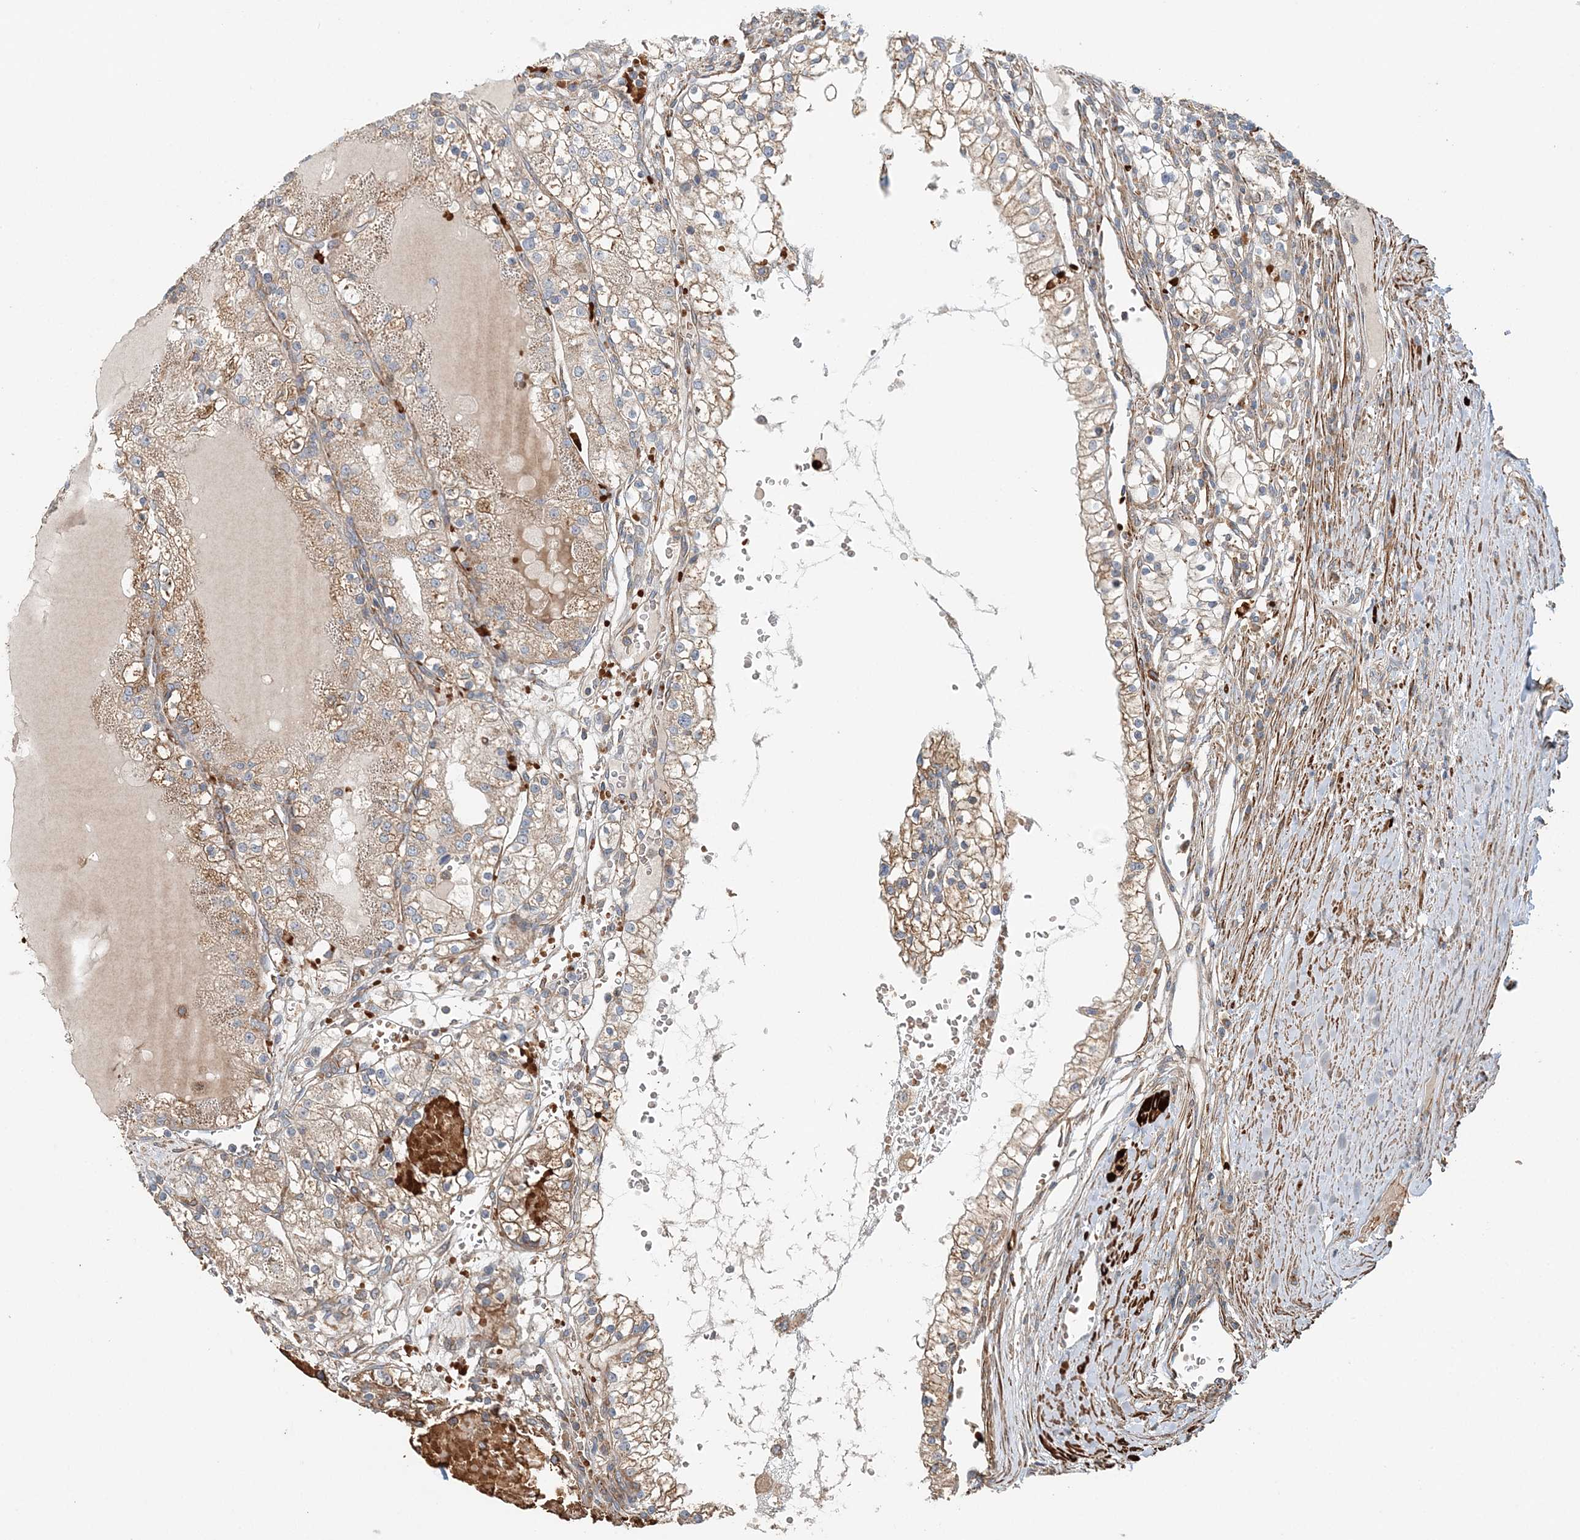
{"staining": {"intensity": "weak", "quantity": ">75%", "location": "cytoplasmic/membranous"}, "tissue": "renal cancer", "cell_type": "Tumor cells", "image_type": "cancer", "snomed": [{"axis": "morphology", "description": "Normal tissue, NOS"}, {"axis": "morphology", "description": "Adenocarcinoma, NOS"}, {"axis": "topography", "description": "Kidney"}], "caption": "There is low levels of weak cytoplasmic/membranous staining in tumor cells of adenocarcinoma (renal), as demonstrated by immunohistochemical staining (brown color).", "gene": "TTI1", "patient": {"sex": "male", "age": 68}}